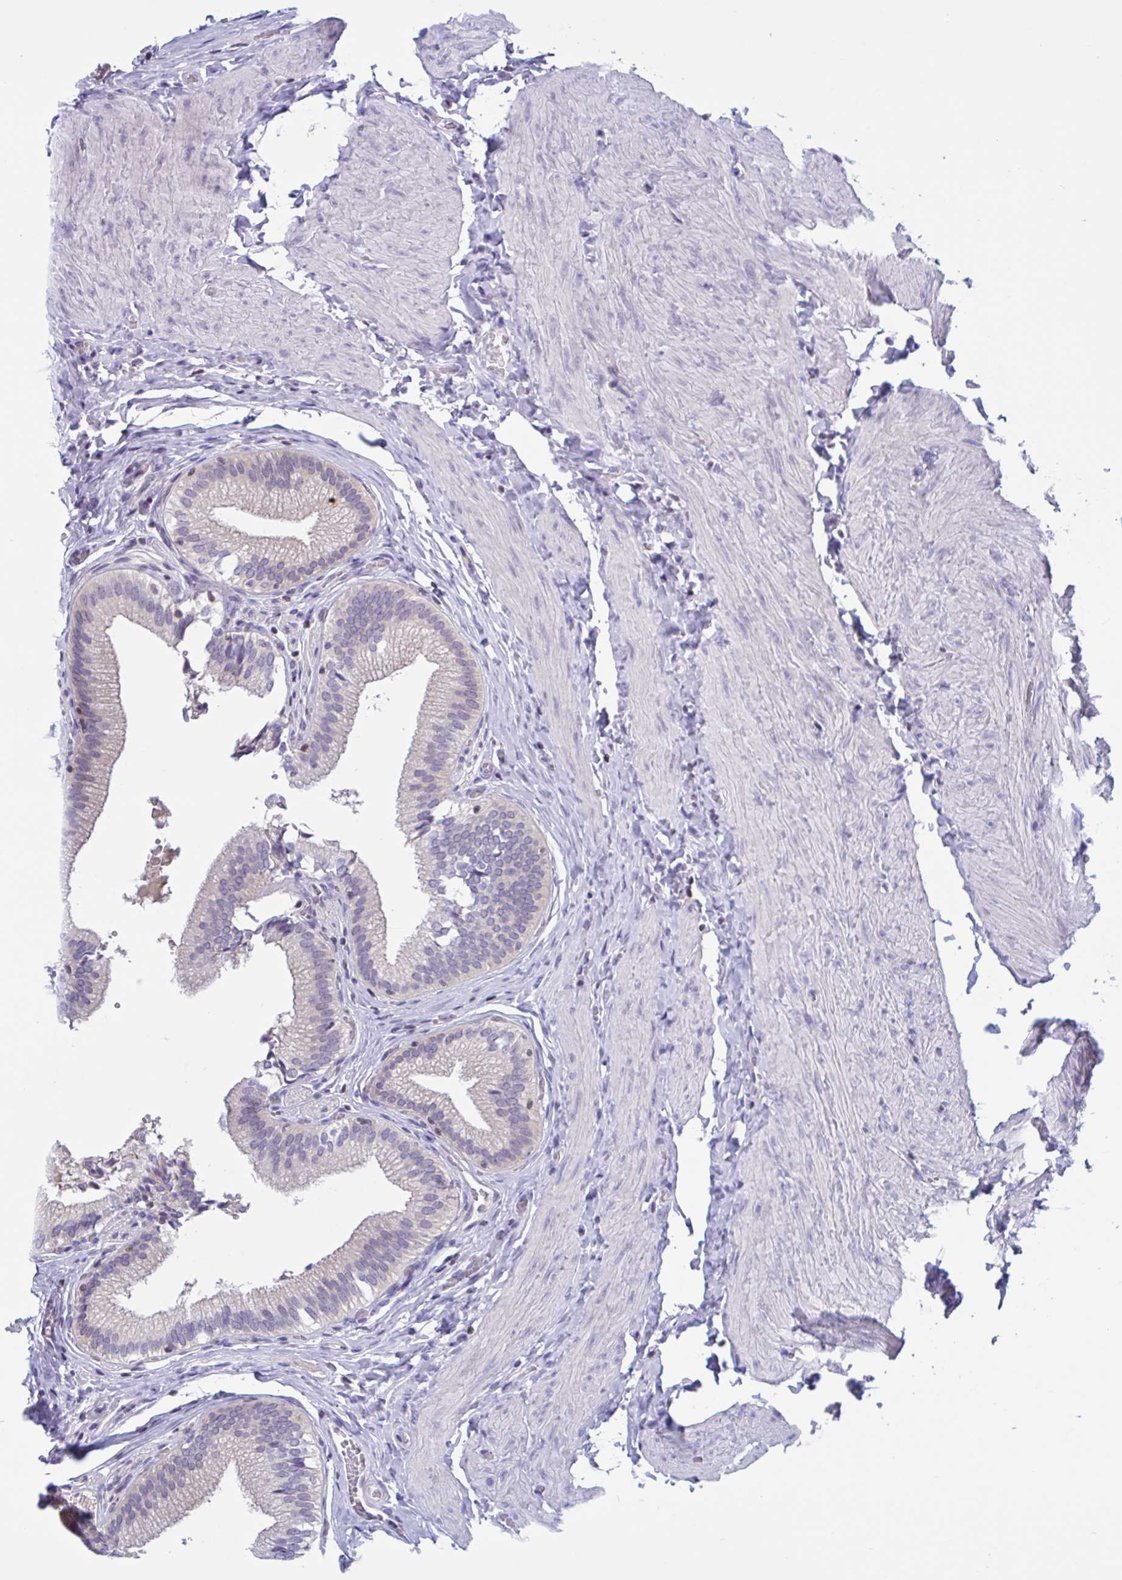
{"staining": {"intensity": "negative", "quantity": "none", "location": "none"}, "tissue": "gallbladder", "cell_type": "Glandular cells", "image_type": "normal", "snomed": [{"axis": "morphology", "description": "Normal tissue, NOS"}, {"axis": "topography", "description": "Gallbladder"}, {"axis": "topography", "description": "Peripheral nerve tissue"}], "caption": "Glandular cells are negative for brown protein staining in unremarkable gallbladder. Brightfield microscopy of immunohistochemistry stained with DAB (3,3'-diaminobenzidine) (brown) and hematoxylin (blue), captured at high magnification.", "gene": "SNX11", "patient": {"sex": "male", "age": 17}}